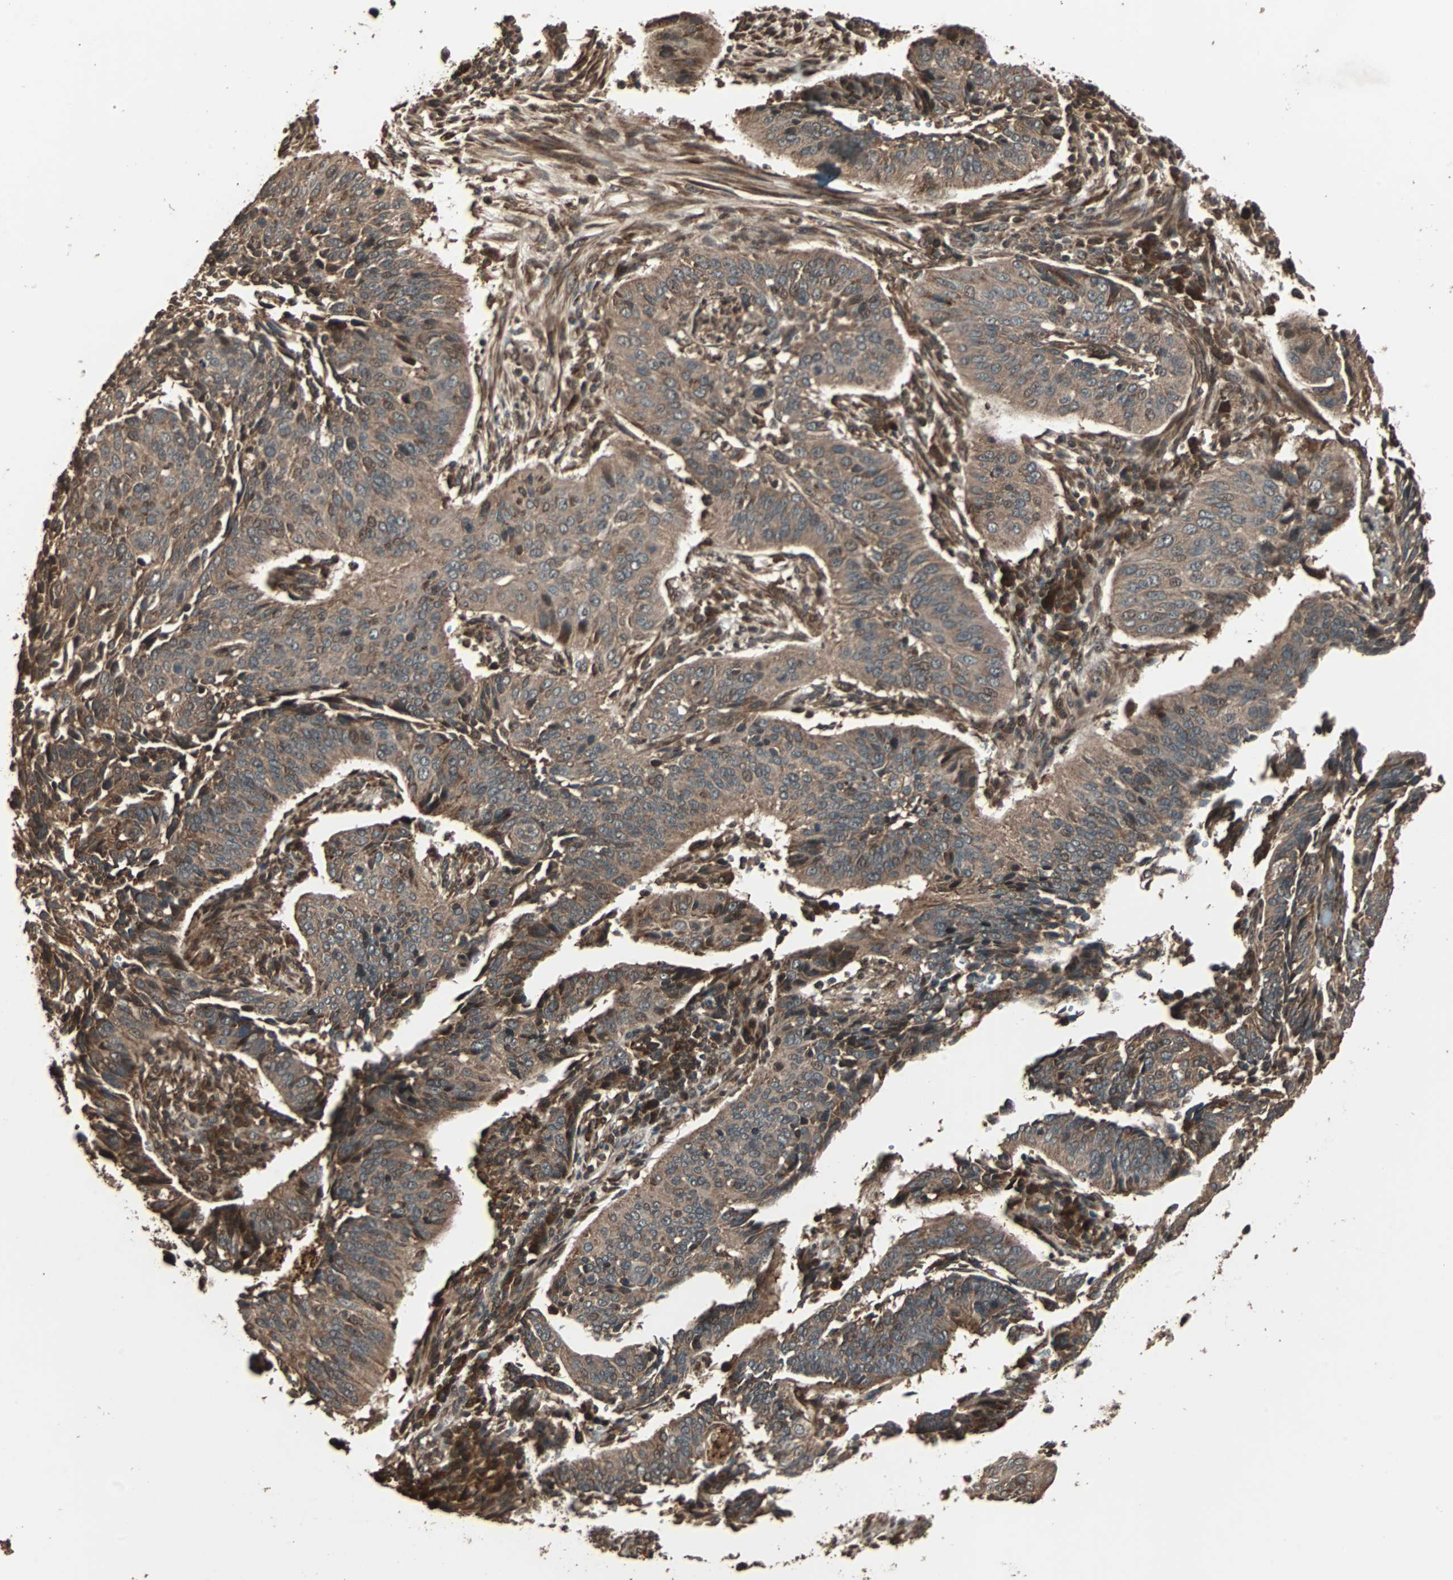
{"staining": {"intensity": "moderate", "quantity": ">75%", "location": "cytoplasmic/membranous"}, "tissue": "cervical cancer", "cell_type": "Tumor cells", "image_type": "cancer", "snomed": [{"axis": "morphology", "description": "Squamous cell carcinoma, NOS"}, {"axis": "topography", "description": "Cervix"}], "caption": "Protein expression by immunohistochemistry (IHC) displays moderate cytoplasmic/membranous positivity in about >75% of tumor cells in cervical squamous cell carcinoma.", "gene": "LAMTOR5", "patient": {"sex": "female", "age": 39}}